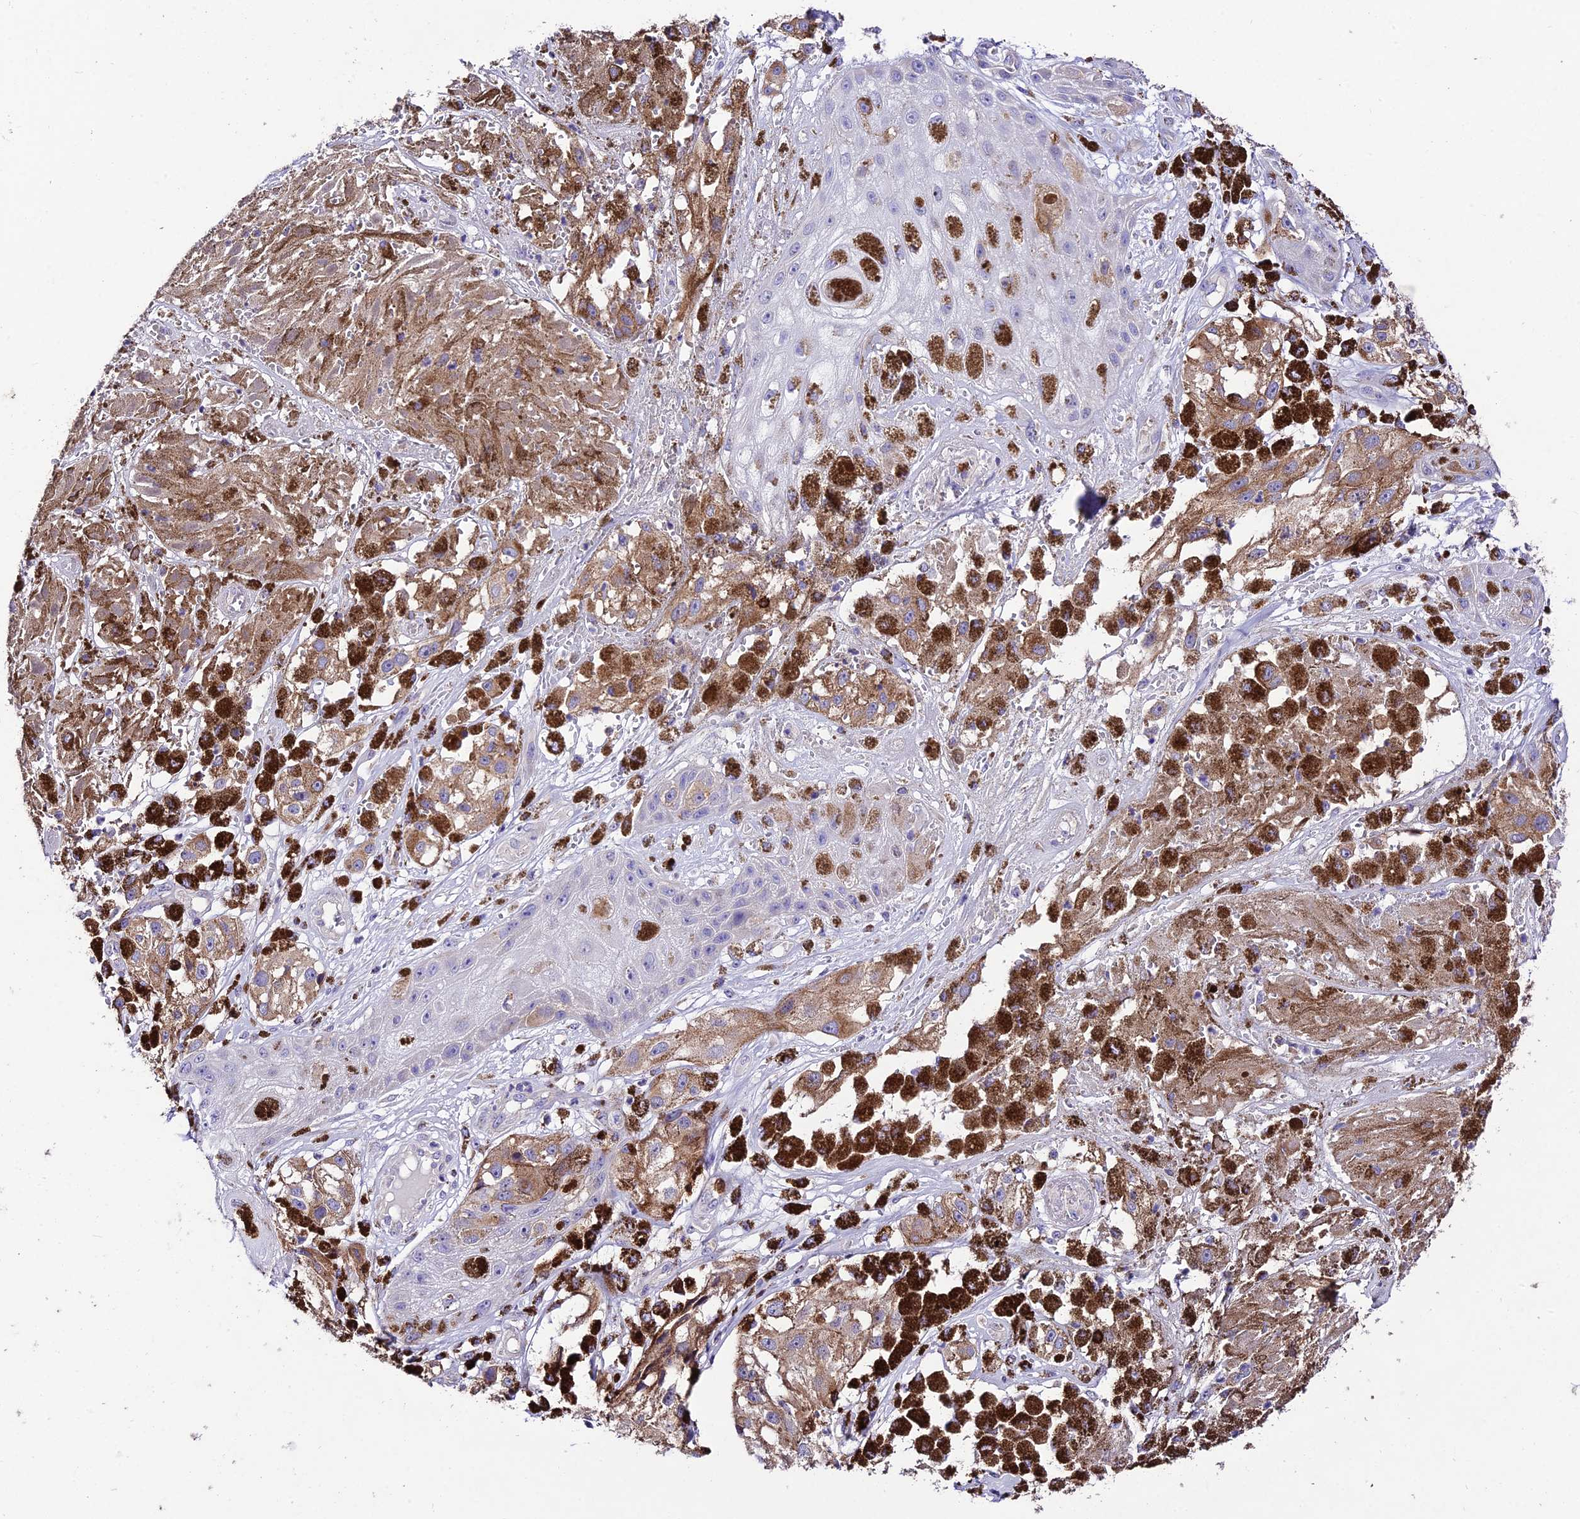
{"staining": {"intensity": "negative", "quantity": "none", "location": "none"}, "tissue": "melanoma", "cell_type": "Tumor cells", "image_type": "cancer", "snomed": [{"axis": "morphology", "description": "Malignant melanoma, NOS"}, {"axis": "topography", "description": "Skin"}], "caption": "IHC histopathology image of human malignant melanoma stained for a protein (brown), which demonstrates no positivity in tumor cells.", "gene": "PTPRCAP", "patient": {"sex": "male", "age": 88}}